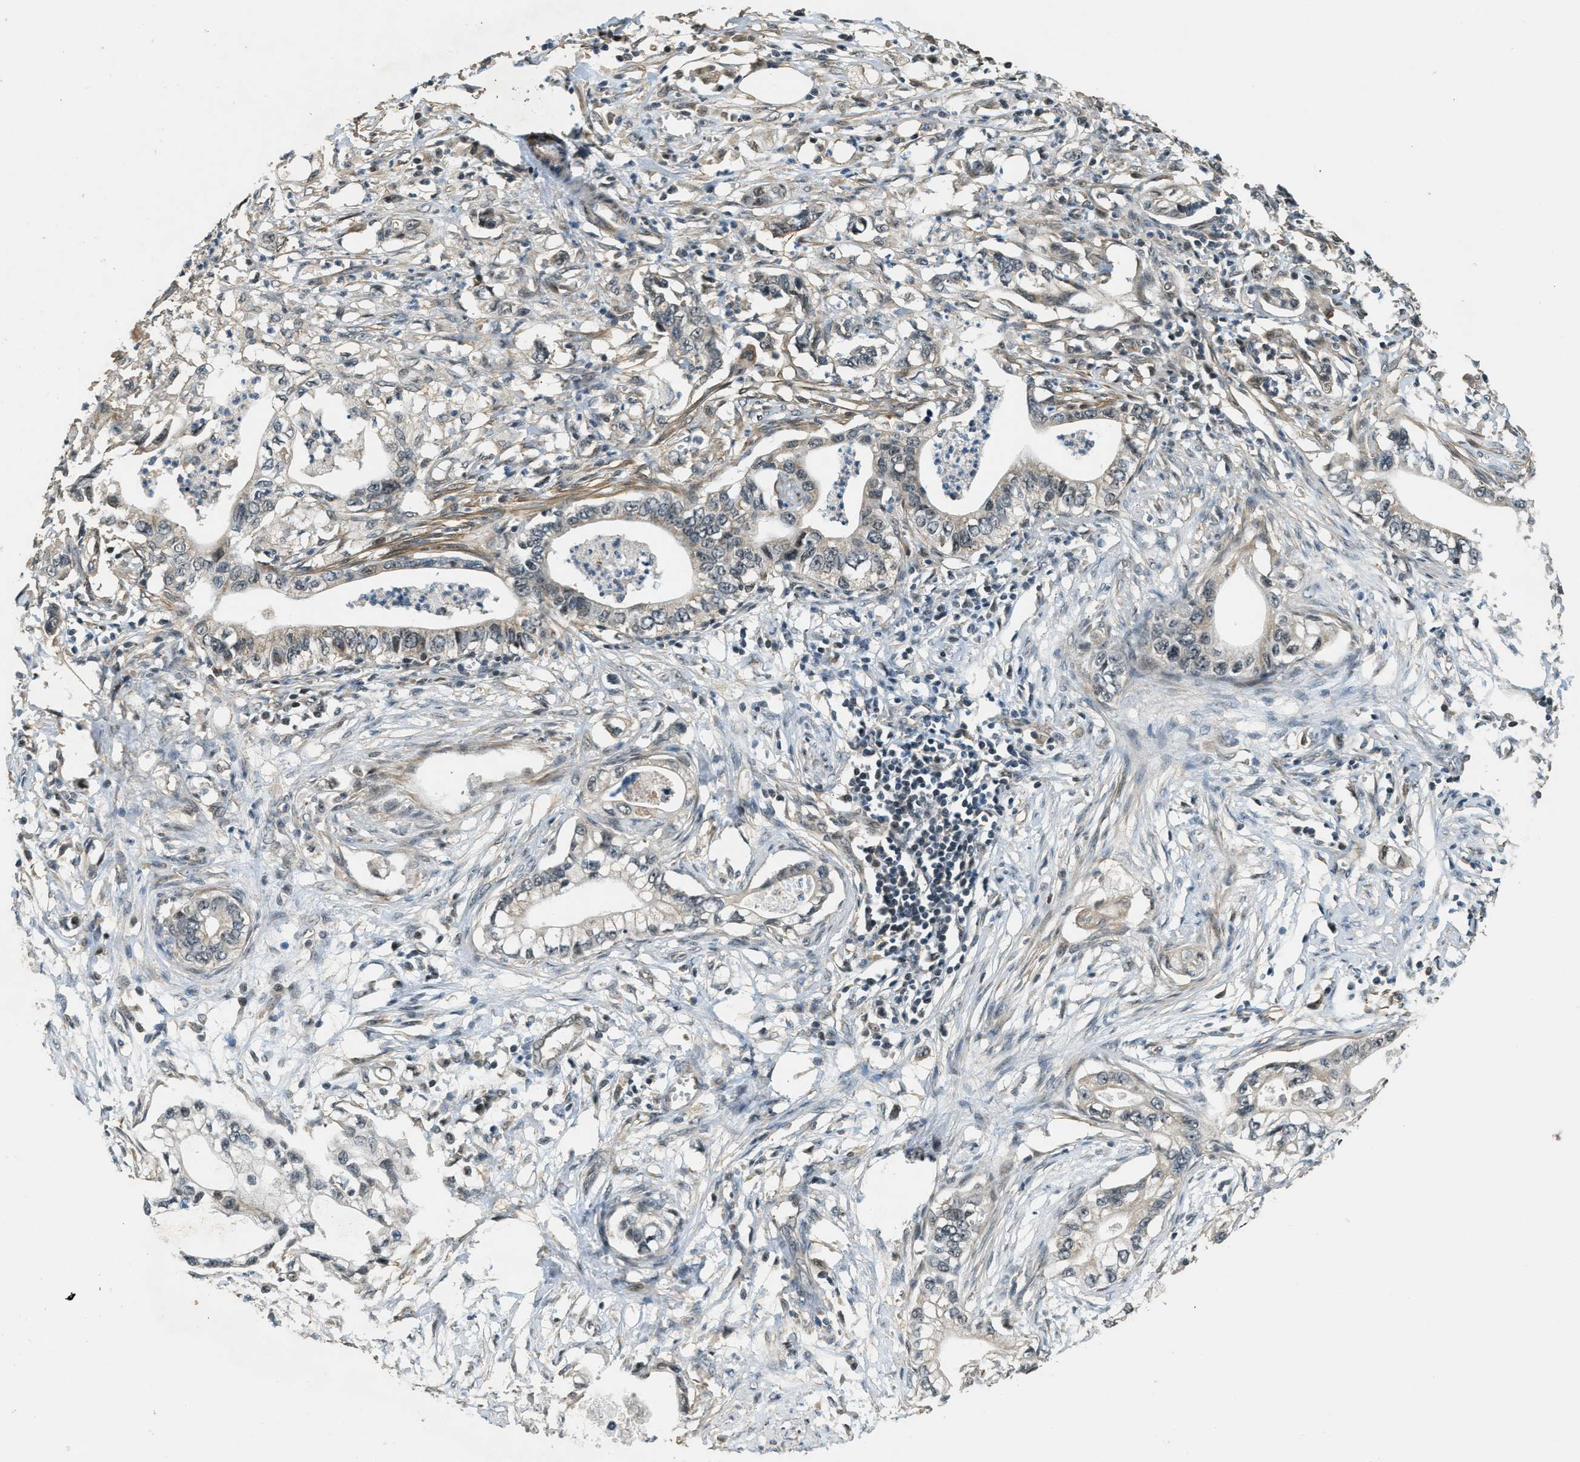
{"staining": {"intensity": "weak", "quantity": "<25%", "location": "cytoplasmic/membranous"}, "tissue": "pancreatic cancer", "cell_type": "Tumor cells", "image_type": "cancer", "snomed": [{"axis": "morphology", "description": "Adenocarcinoma, NOS"}, {"axis": "topography", "description": "Pancreas"}], "caption": "This is an immunohistochemistry micrograph of pancreatic cancer. There is no expression in tumor cells.", "gene": "MED21", "patient": {"sex": "male", "age": 56}}